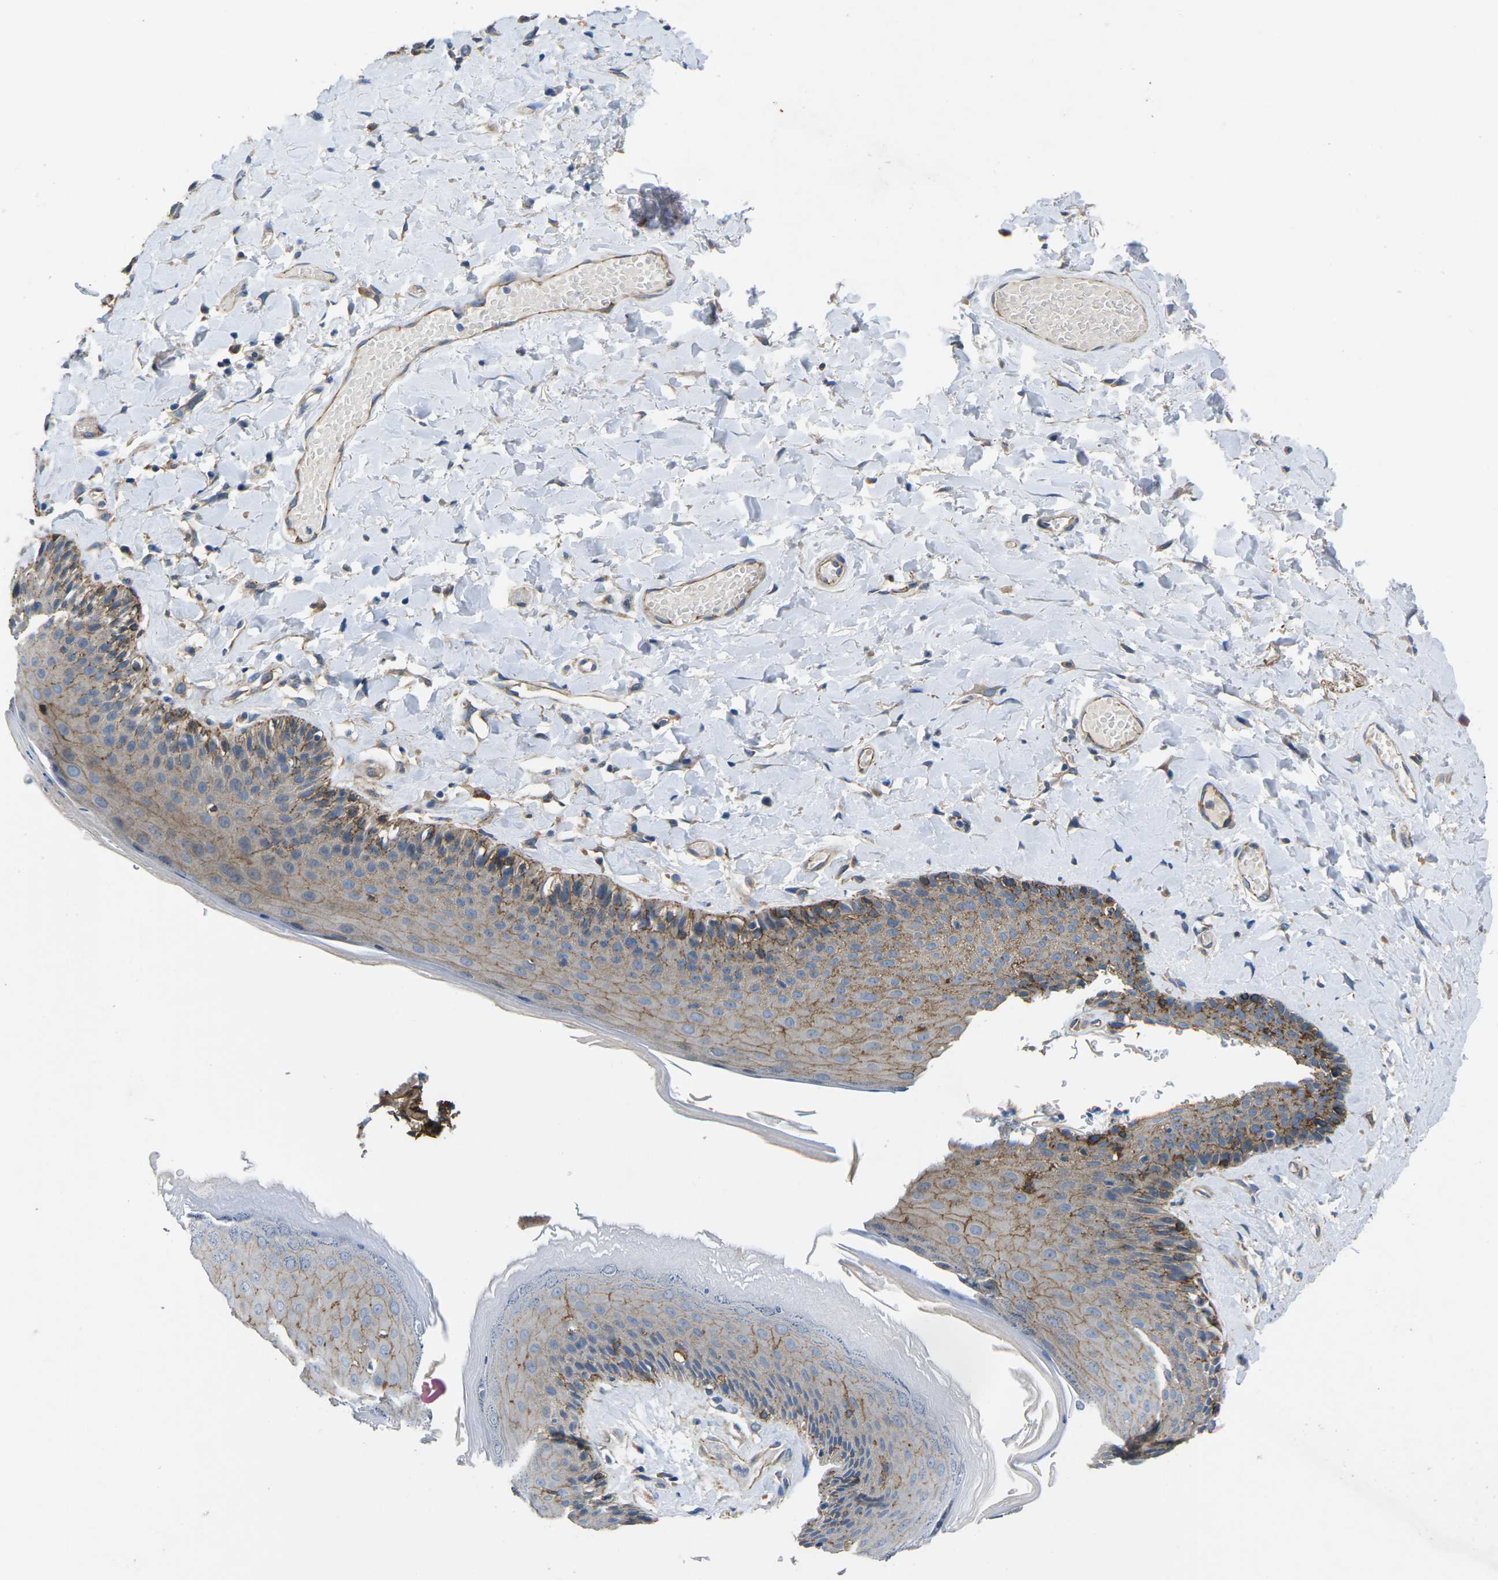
{"staining": {"intensity": "moderate", "quantity": "<25%", "location": "cytoplasmic/membranous"}, "tissue": "skin", "cell_type": "Epidermal cells", "image_type": "normal", "snomed": [{"axis": "morphology", "description": "Normal tissue, NOS"}, {"axis": "topography", "description": "Anal"}], "caption": "DAB (3,3'-diaminobenzidine) immunohistochemical staining of unremarkable skin exhibits moderate cytoplasmic/membranous protein positivity in about <25% of epidermal cells. Nuclei are stained in blue.", "gene": "CTNND1", "patient": {"sex": "male", "age": 69}}